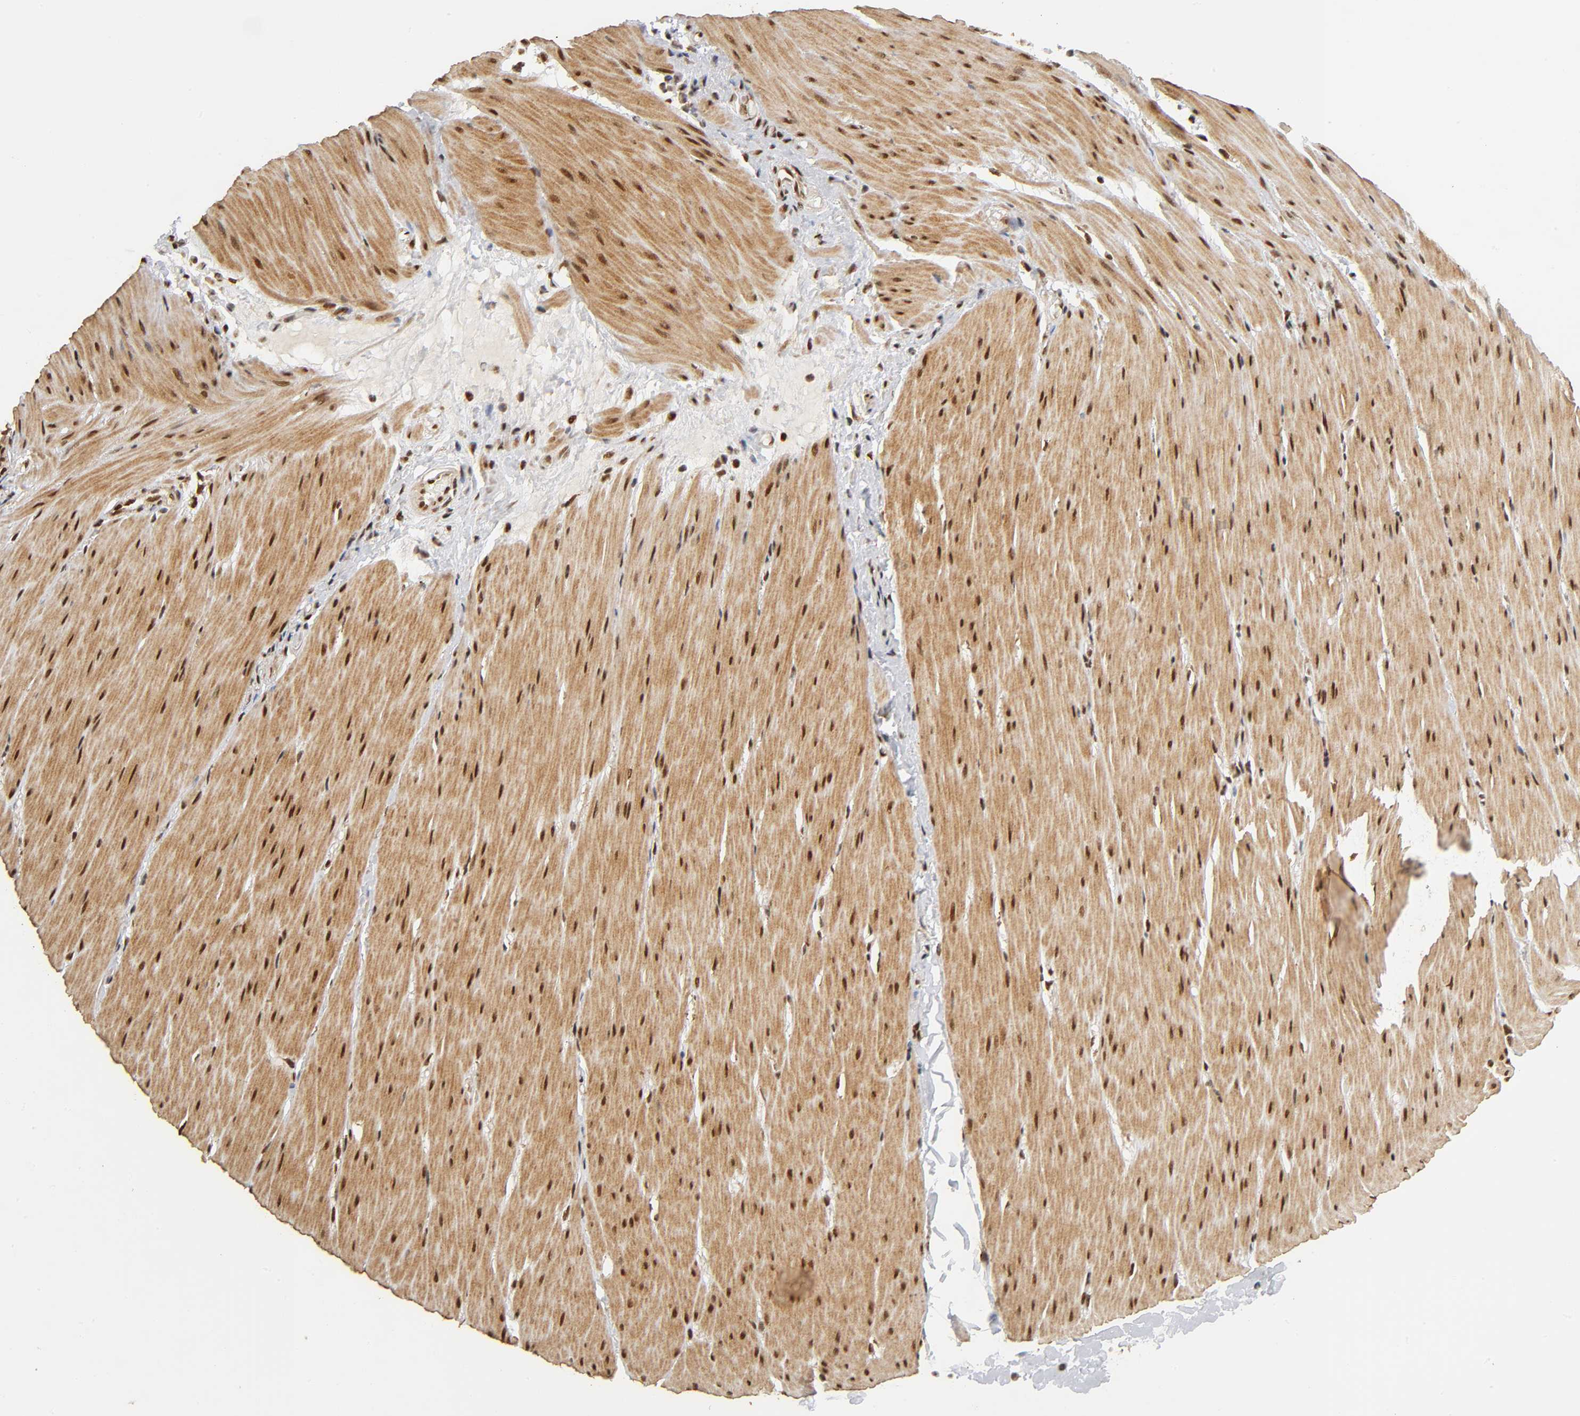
{"staining": {"intensity": "strong", "quantity": ">75%", "location": "cytoplasmic/membranous,nuclear"}, "tissue": "smooth muscle", "cell_type": "Smooth muscle cells", "image_type": "normal", "snomed": [{"axis": "morphology", "description": "Normal tissue, NOS"}, {"axis": "topography", "description": "Smooth muscle"}, {"axis": "topography", "description": "Colon"}], "caption": "Approximately >75% of smooth muscle cells in normal human smooth muscle exhibit strong cytoplasmic/membranous,nuclear protein positivity as visualized by brown immunohistochemical staining.", "gene": "RNF122", "patient": {"sex": "male", "age": 67}}